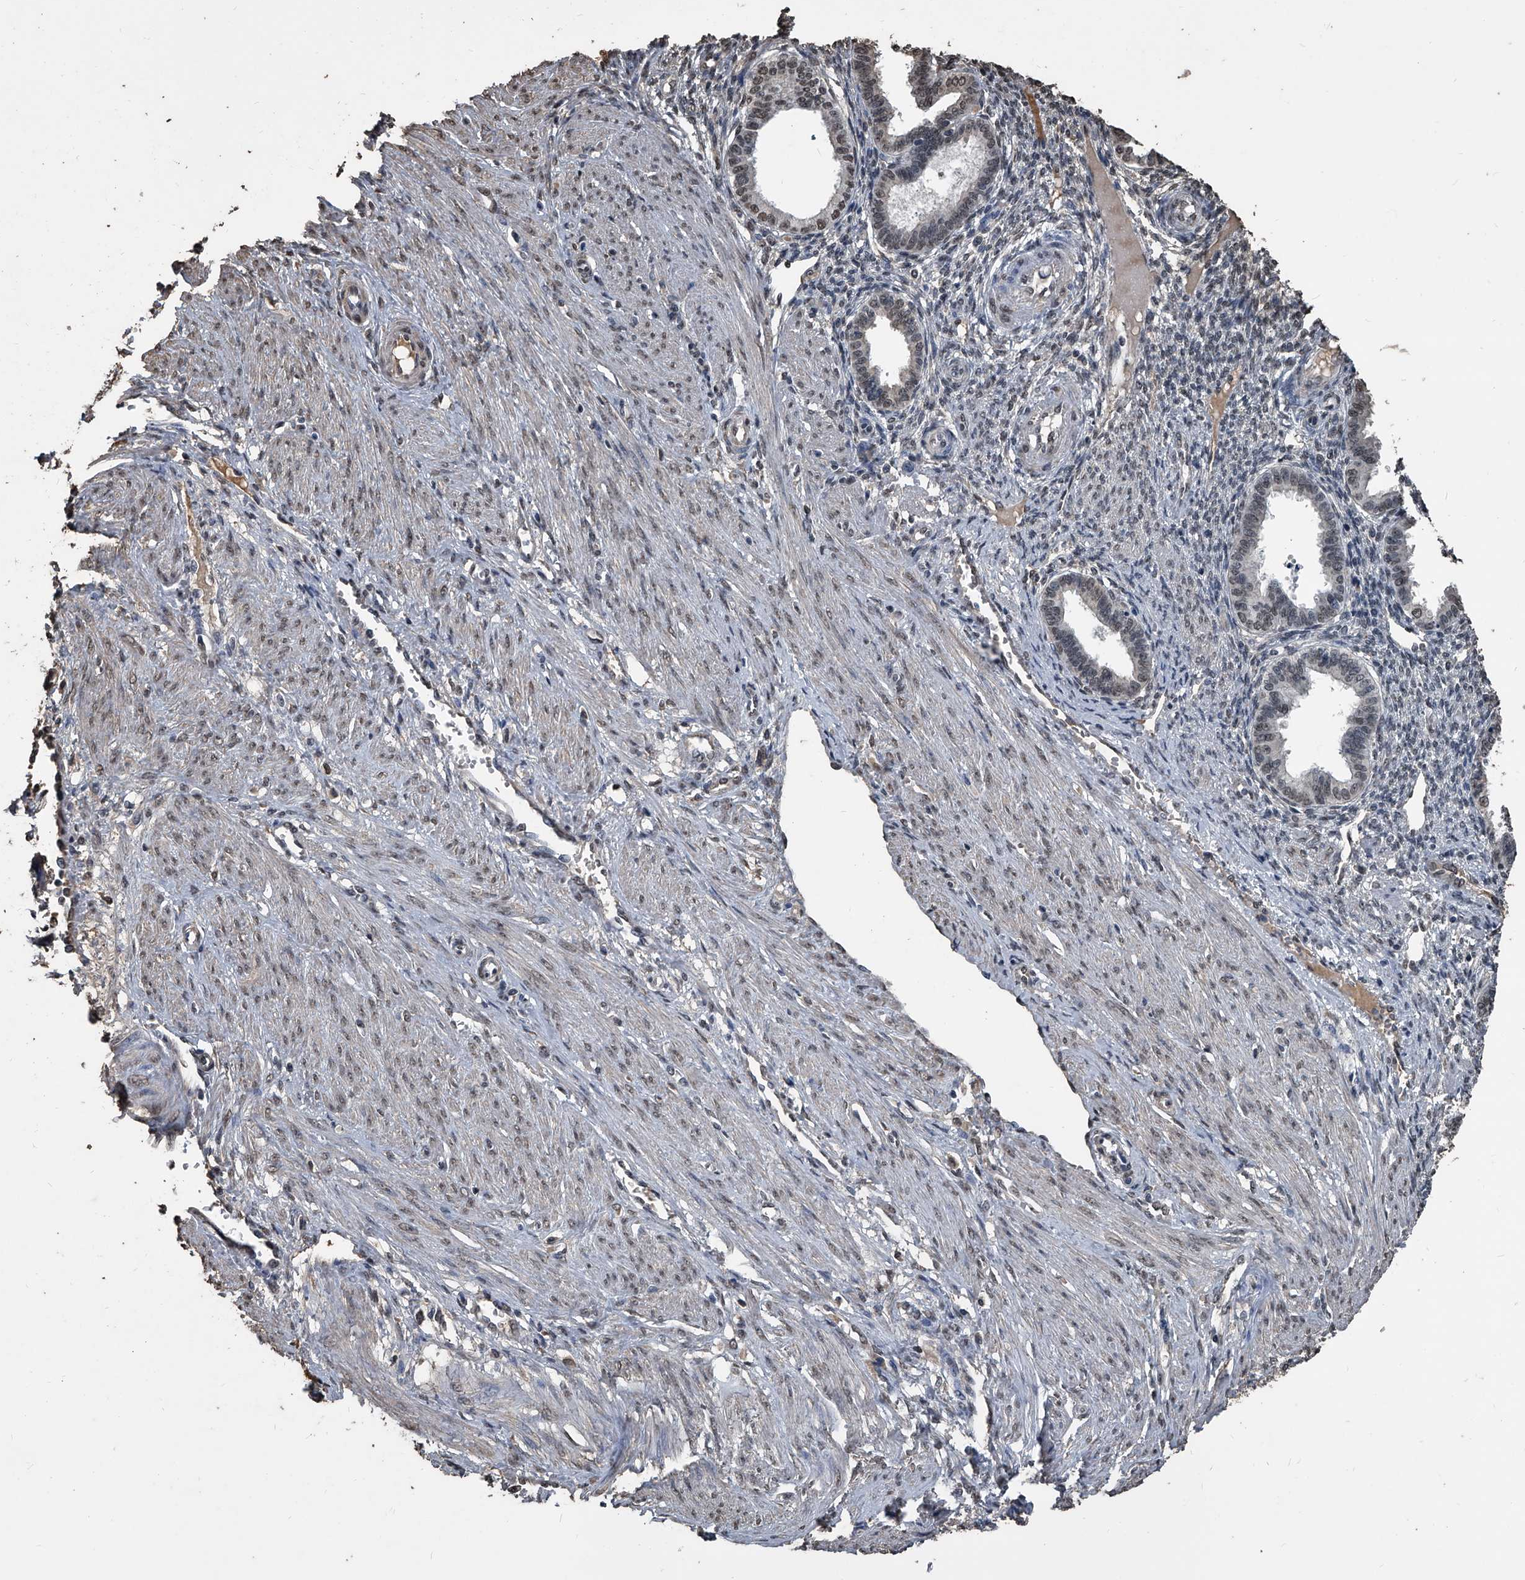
{"staining": {"intensity": "weak", "quantity": "25%-75%", "location": "nuclear"}, "tissue": "endometrium", "cell_type": "Cells in endometrial stroma", "image_type": "normal", "snomed": [{"axis": "morphology", "description": "Normal tissue, NOS"}, {"axis": "topography", "description": "Endometrium"}], "caption": "A brown stain highlights weak nuclear expression of a protein in cells in endometrial stroma of benign endometrium. The protein is stained brown, and the nuclei are stained in blue (DAB (3,3'-diaminobenzidine) IHC with brightfield microscopy, high magnification).", "gene": "MATR3", "patient": {"sex": "female", "age": 33}}